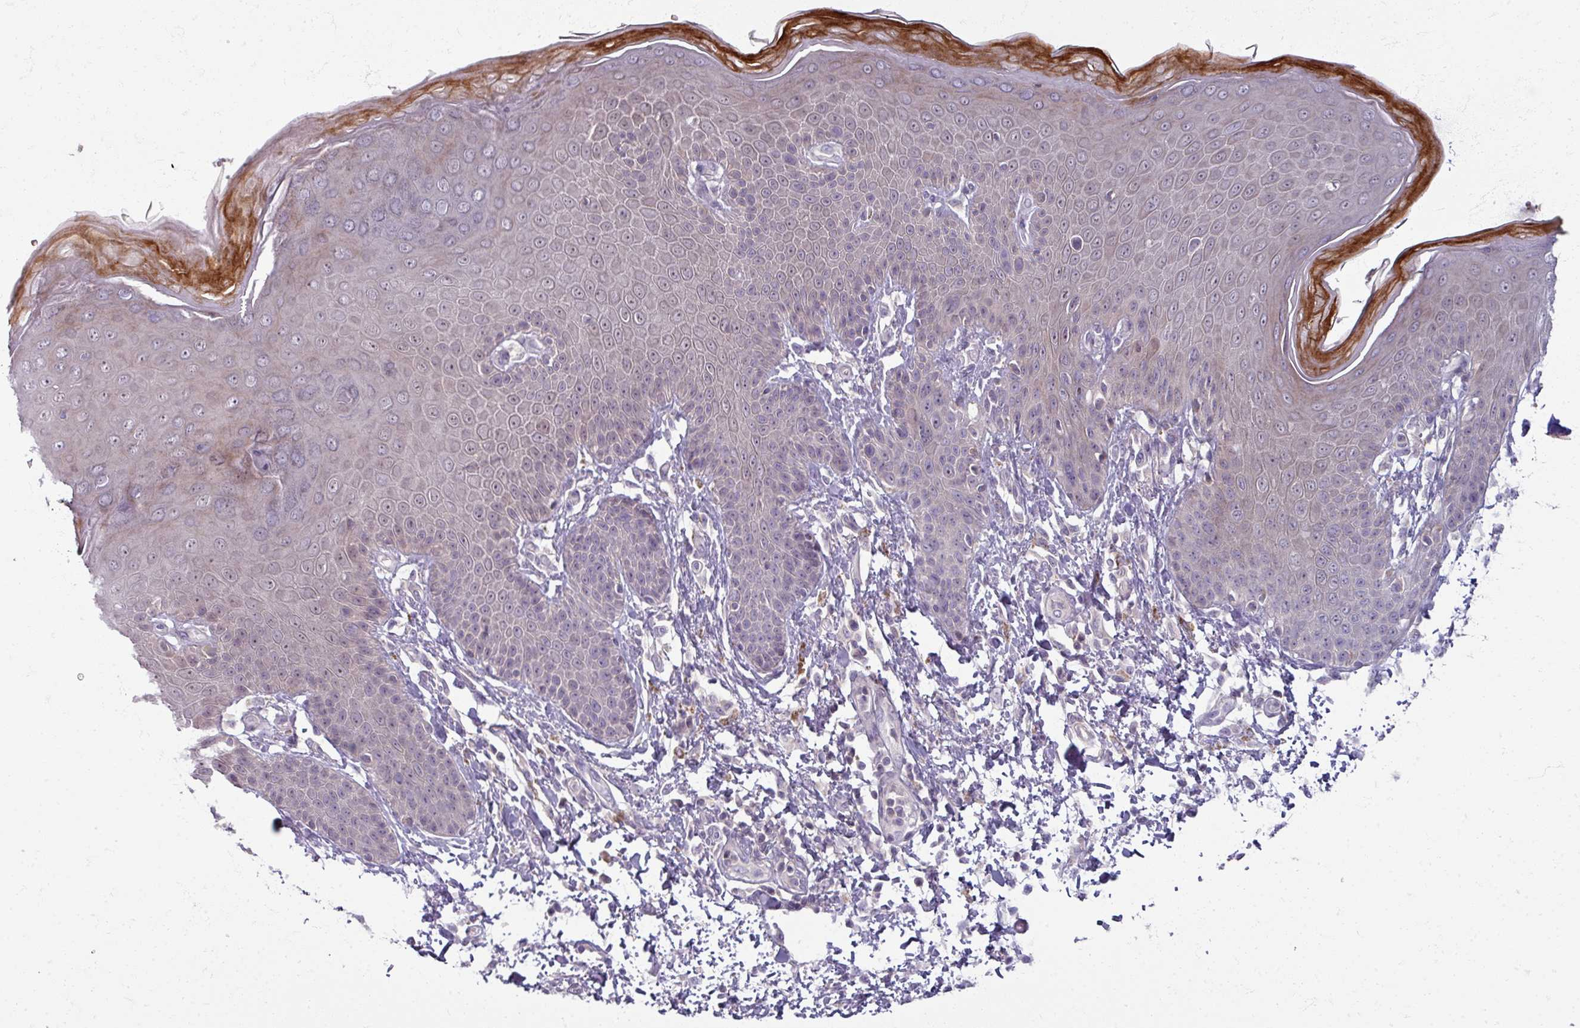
{"staining": {"intensity": "strong", "quantity": "25%-75%", "location": "cytoplasmic/membranous"}, "tissue": "skin", "cell_type": "Epidermal cells", "image_type": "normal", "snomed": [{"axis": "morphology", "description": "Normal tissue, NOS"}, {"axis": "topography", "description": "Peripheral nerve tissue"}], "caption": "This is a micrograph of IHC staining of normal skin, which shows strong positivity in the cytoplasmic/membranous of epidermal cells.", "gene": "TTLL7", "patient": {"sex": "male", "age": 51}}